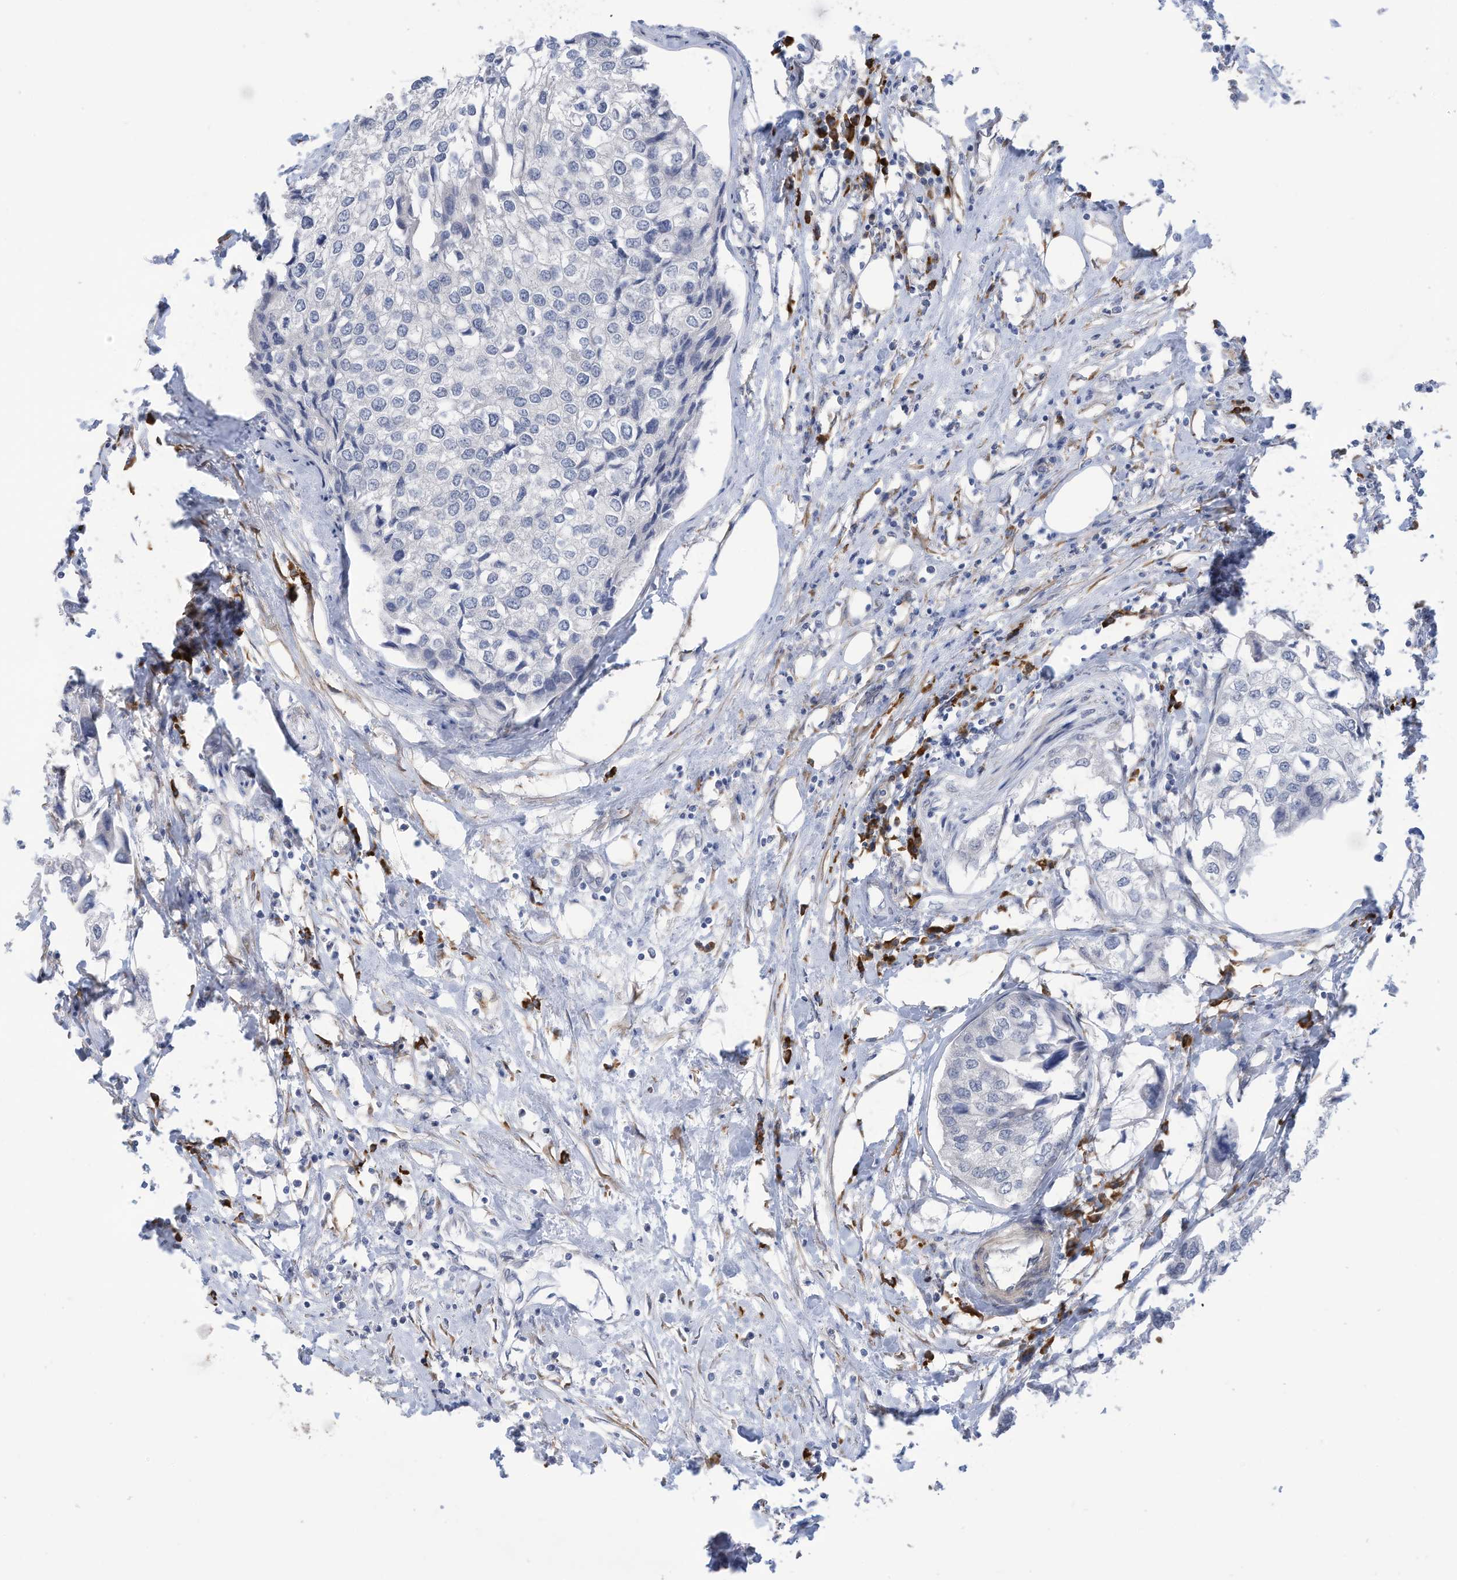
{"staining": {"intensity": "negative", "quantity": "none", "location": "none"}, "tissue": "urothelial cancer", "cell_type": "Tumor cells", "image_type": "cancer", "snomed": [{"axis": "morphology", "description": "Urothelial carcinoma, High grade"}, {"axis": "topography", "description": "Urinary bladder"}], "caption": "Photomicrograph shows no significant protein positivity in tumor cells of urothelial cancer.", "gene": "ZNF292", "patient": {"sex": "male", "age": 64}}